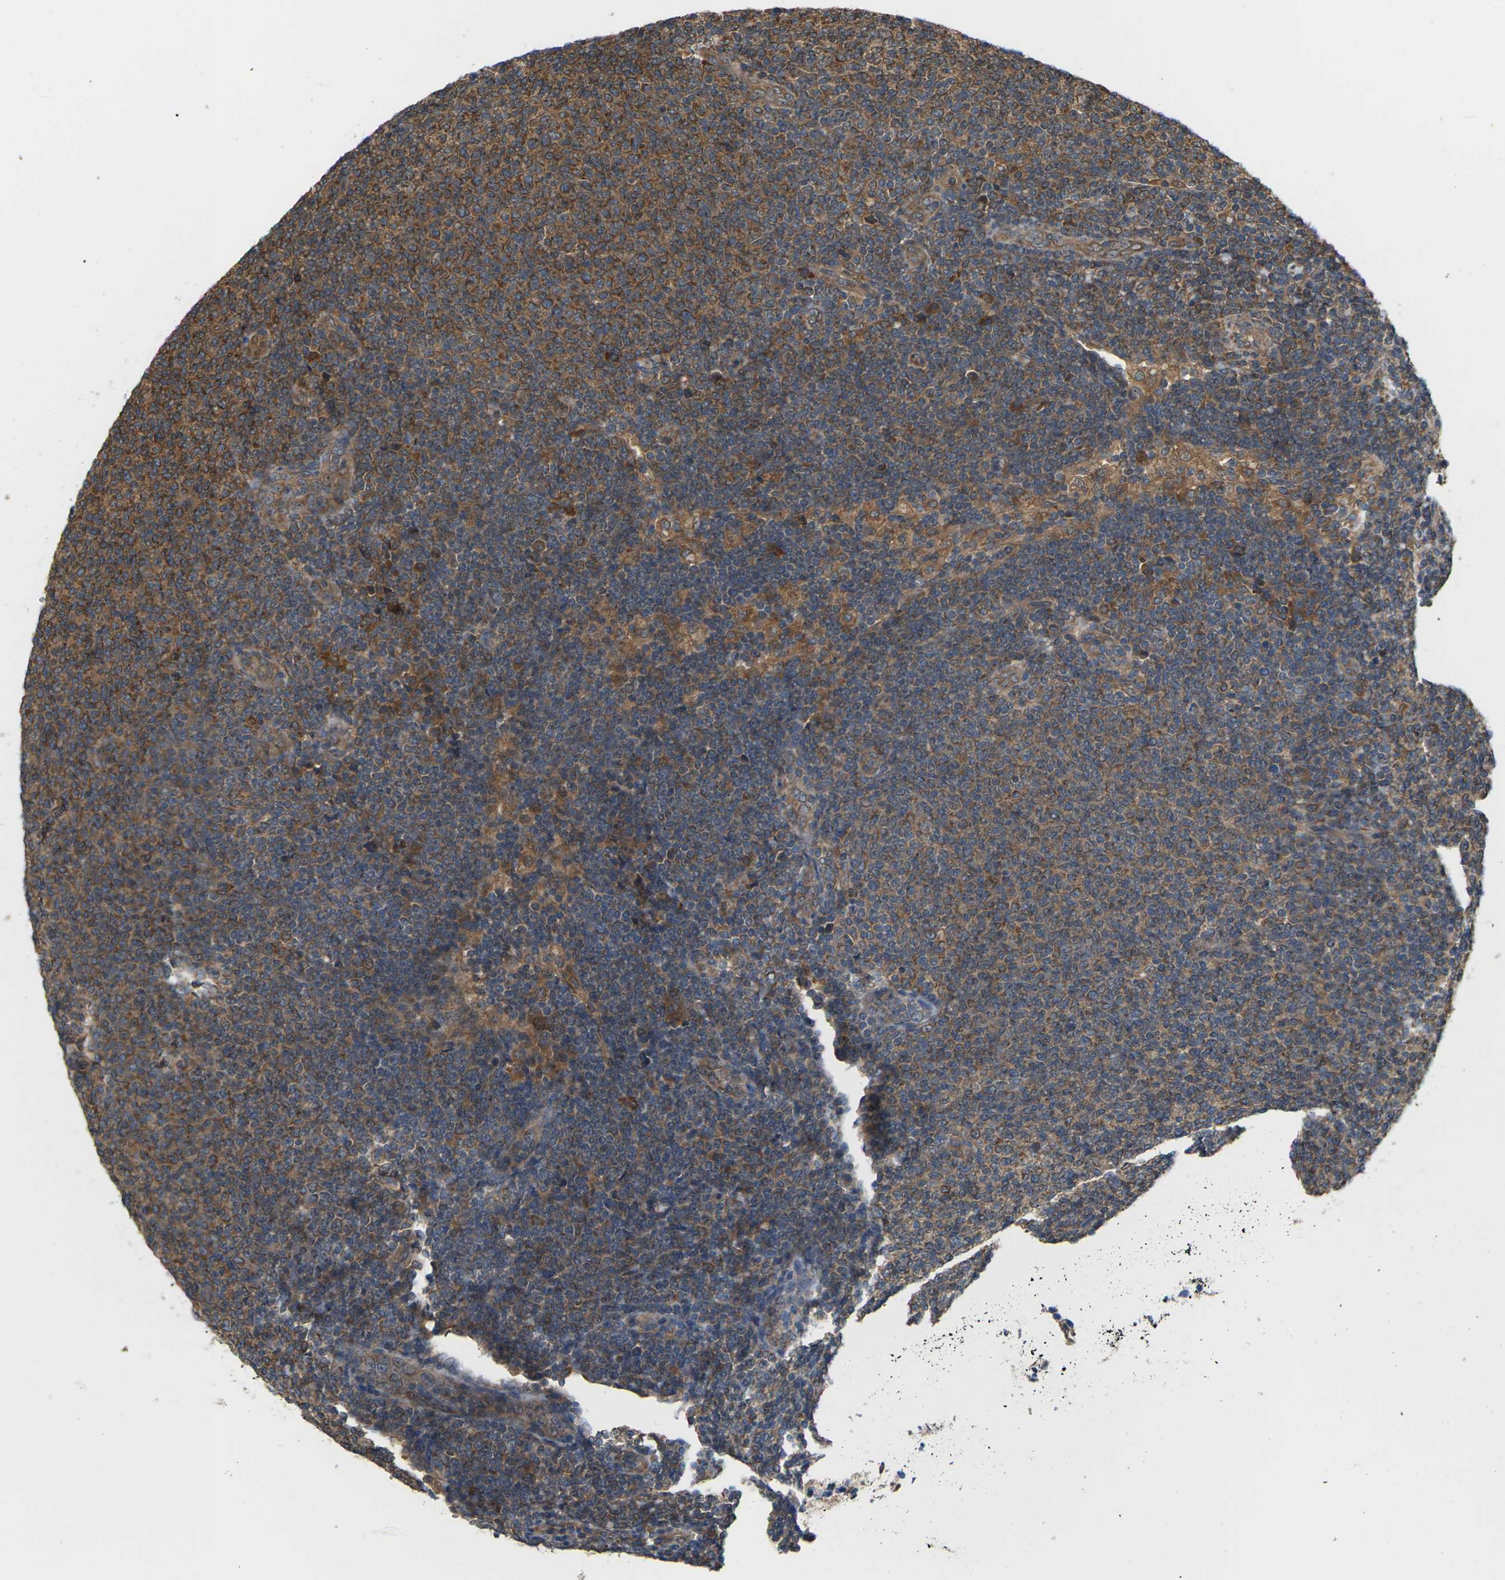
{"staining": {"intensity": "moderate", "quantity": ">75%", "location": "cytoplasmic/membranous"}, "tissue": "lymphoma", "cell_type": "Tumor cells", "image_type": "cancer", "snomed": [{"axis": "morphology", "description": "Malignant lymphoma, non-Hodgkin's type, Low grade"}, {"axis": "topography", "description": "Lymph node"}], "caption": "A high-resolution photomicrograph shows immunohistochemistry staining of malignant lymphoma, non-Hodgkin's type (low-grade), which reveals moderate cytoplasmic/membranous positivity in approximately >75% of tumor cells.", "gene": "NRAS", "patient": {"sex": "male", "age": 66}}